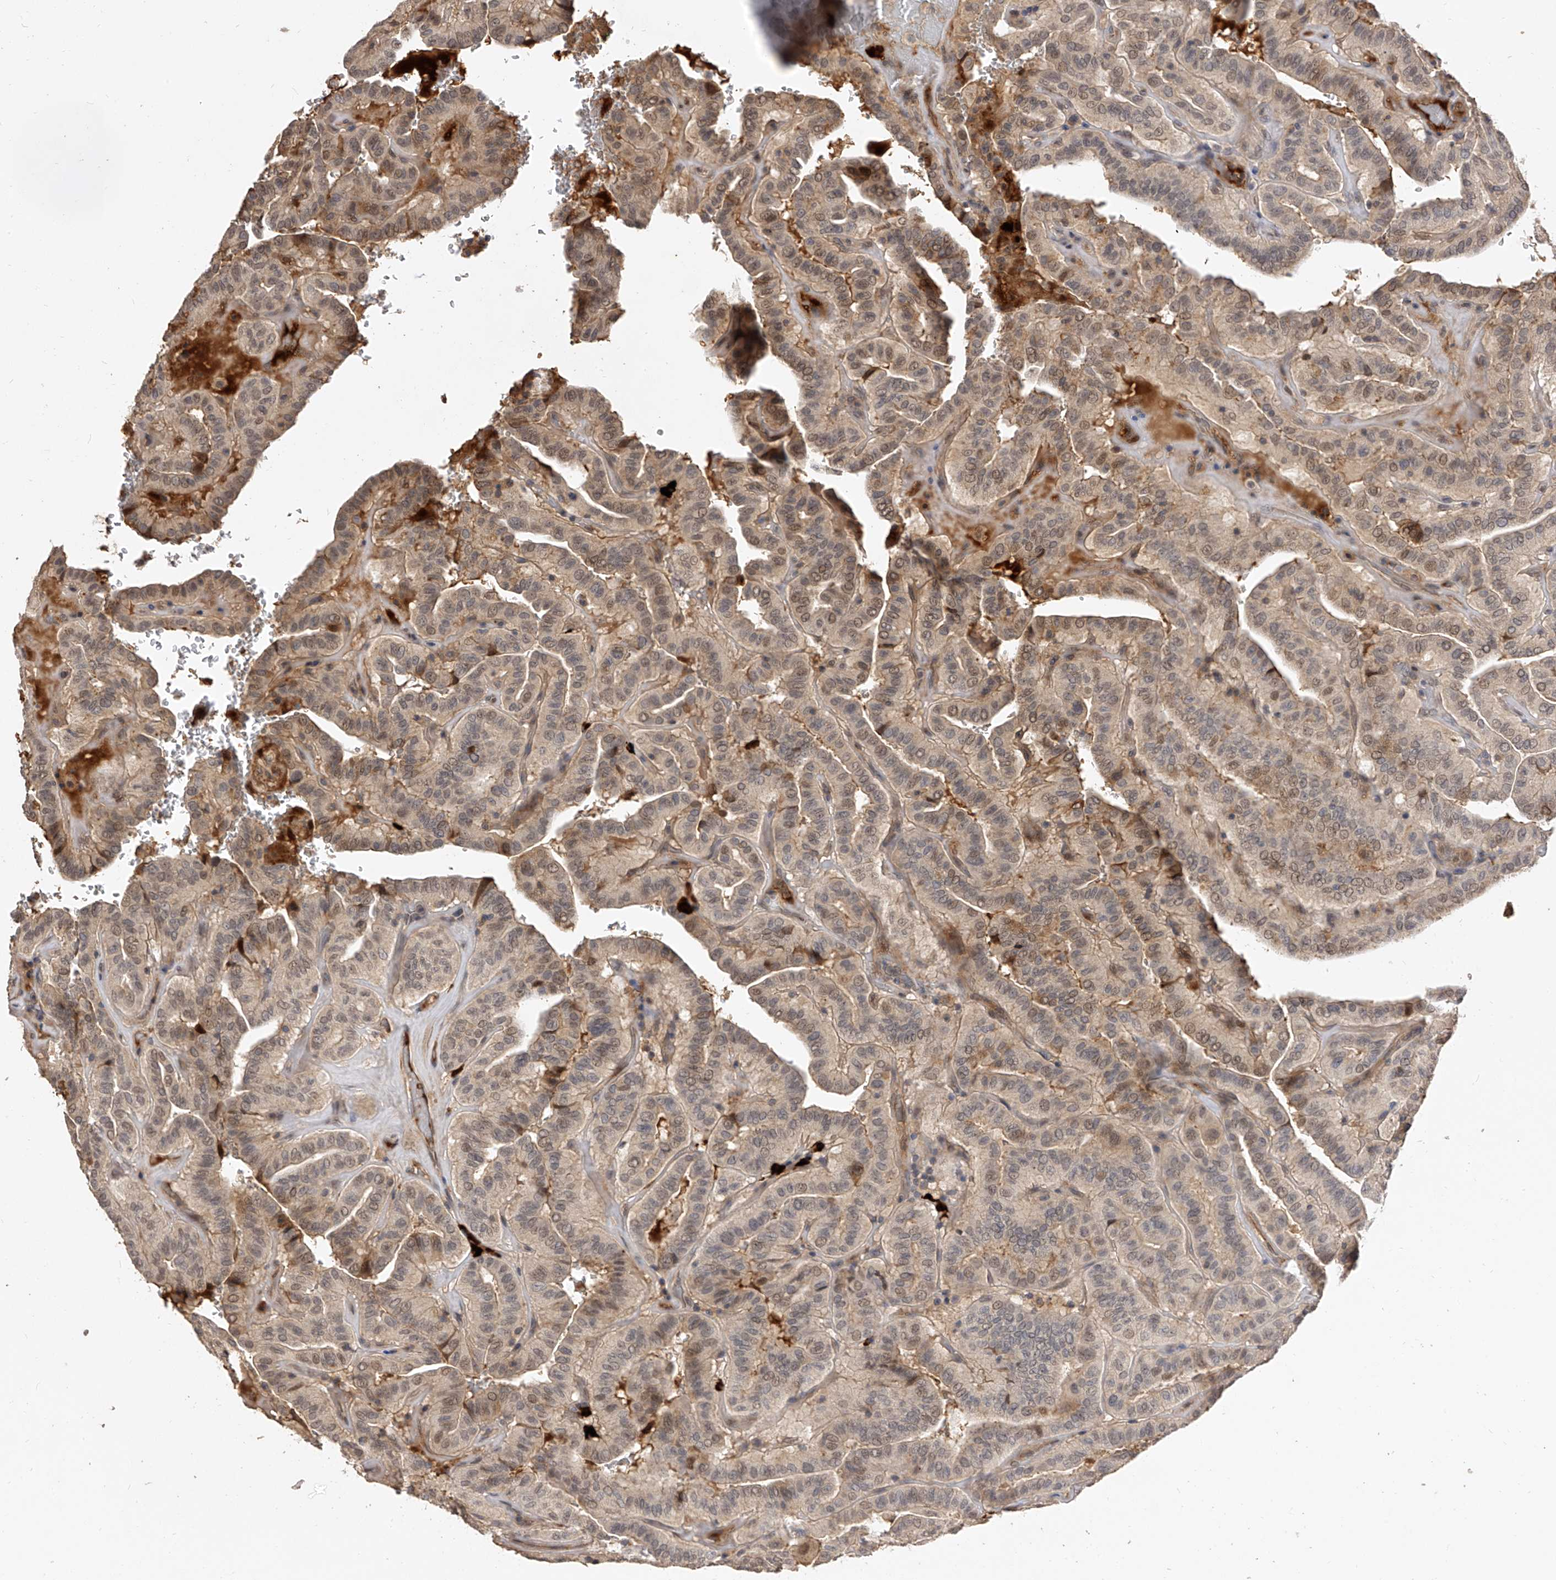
{"staining": {"intensity": "weak", "quantity": ">75%", "location": "cytoplasmic/membranous,nuclear"}, "tissue": "thyroid cancer", "cell_type": "Tumor cells", "image_type": "cancer", "snomed": [{"axis": "morphology", "description": "Papillary adenocarcinoma, NOS"}, {"axis": "topography", "description": "Thyroid gland"}], "caption": "Tumor cells reveal low levels of weak cytoplasmic/membranous and nuclear expression in approximately >75% of cells in thyroid papillary adenocarcinoma.", "gene": "CFAP410", "patient": {"sex": "male", "age": 77}}